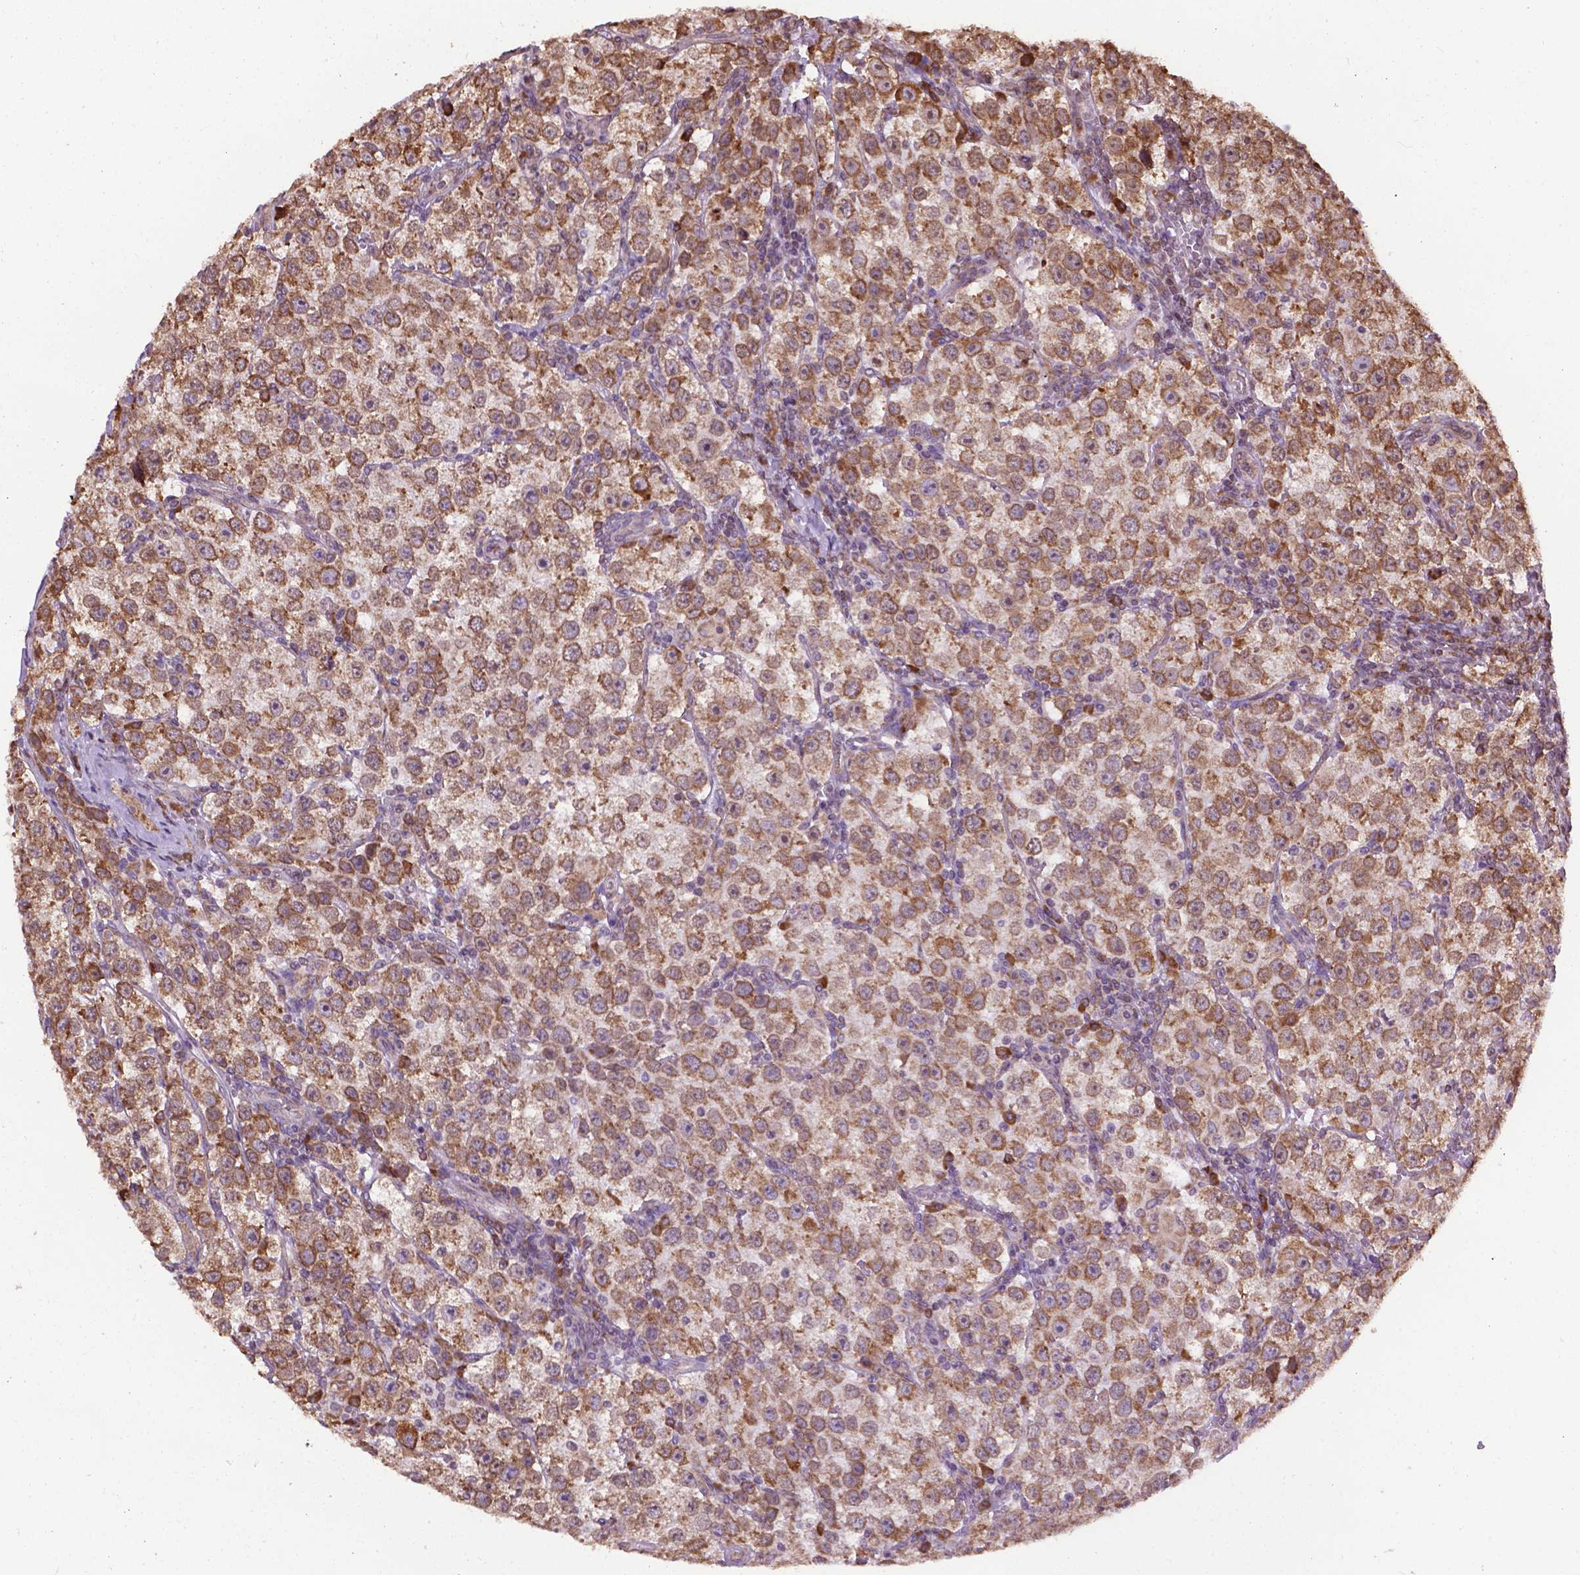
{"staining": {"intensity": "moderate", "quantity": ">75%", "location": "nuclear"}, "tissue": "testis cancer", "cell_type": "Tumor cells", "image_type": "cancer", "snomed": [{"axis": "morphology", "description": "Seminoma, NOS"}, {"axis": "topography", "description": "Testis"}], "caption": "Immunohistochemical staining of seminoma (testis) reveals medium levels of moderate nuclear protein staining in about >75% of tumor cells.", "gene": "GANAB", "patient": {"sex": "male", "age": 37}}